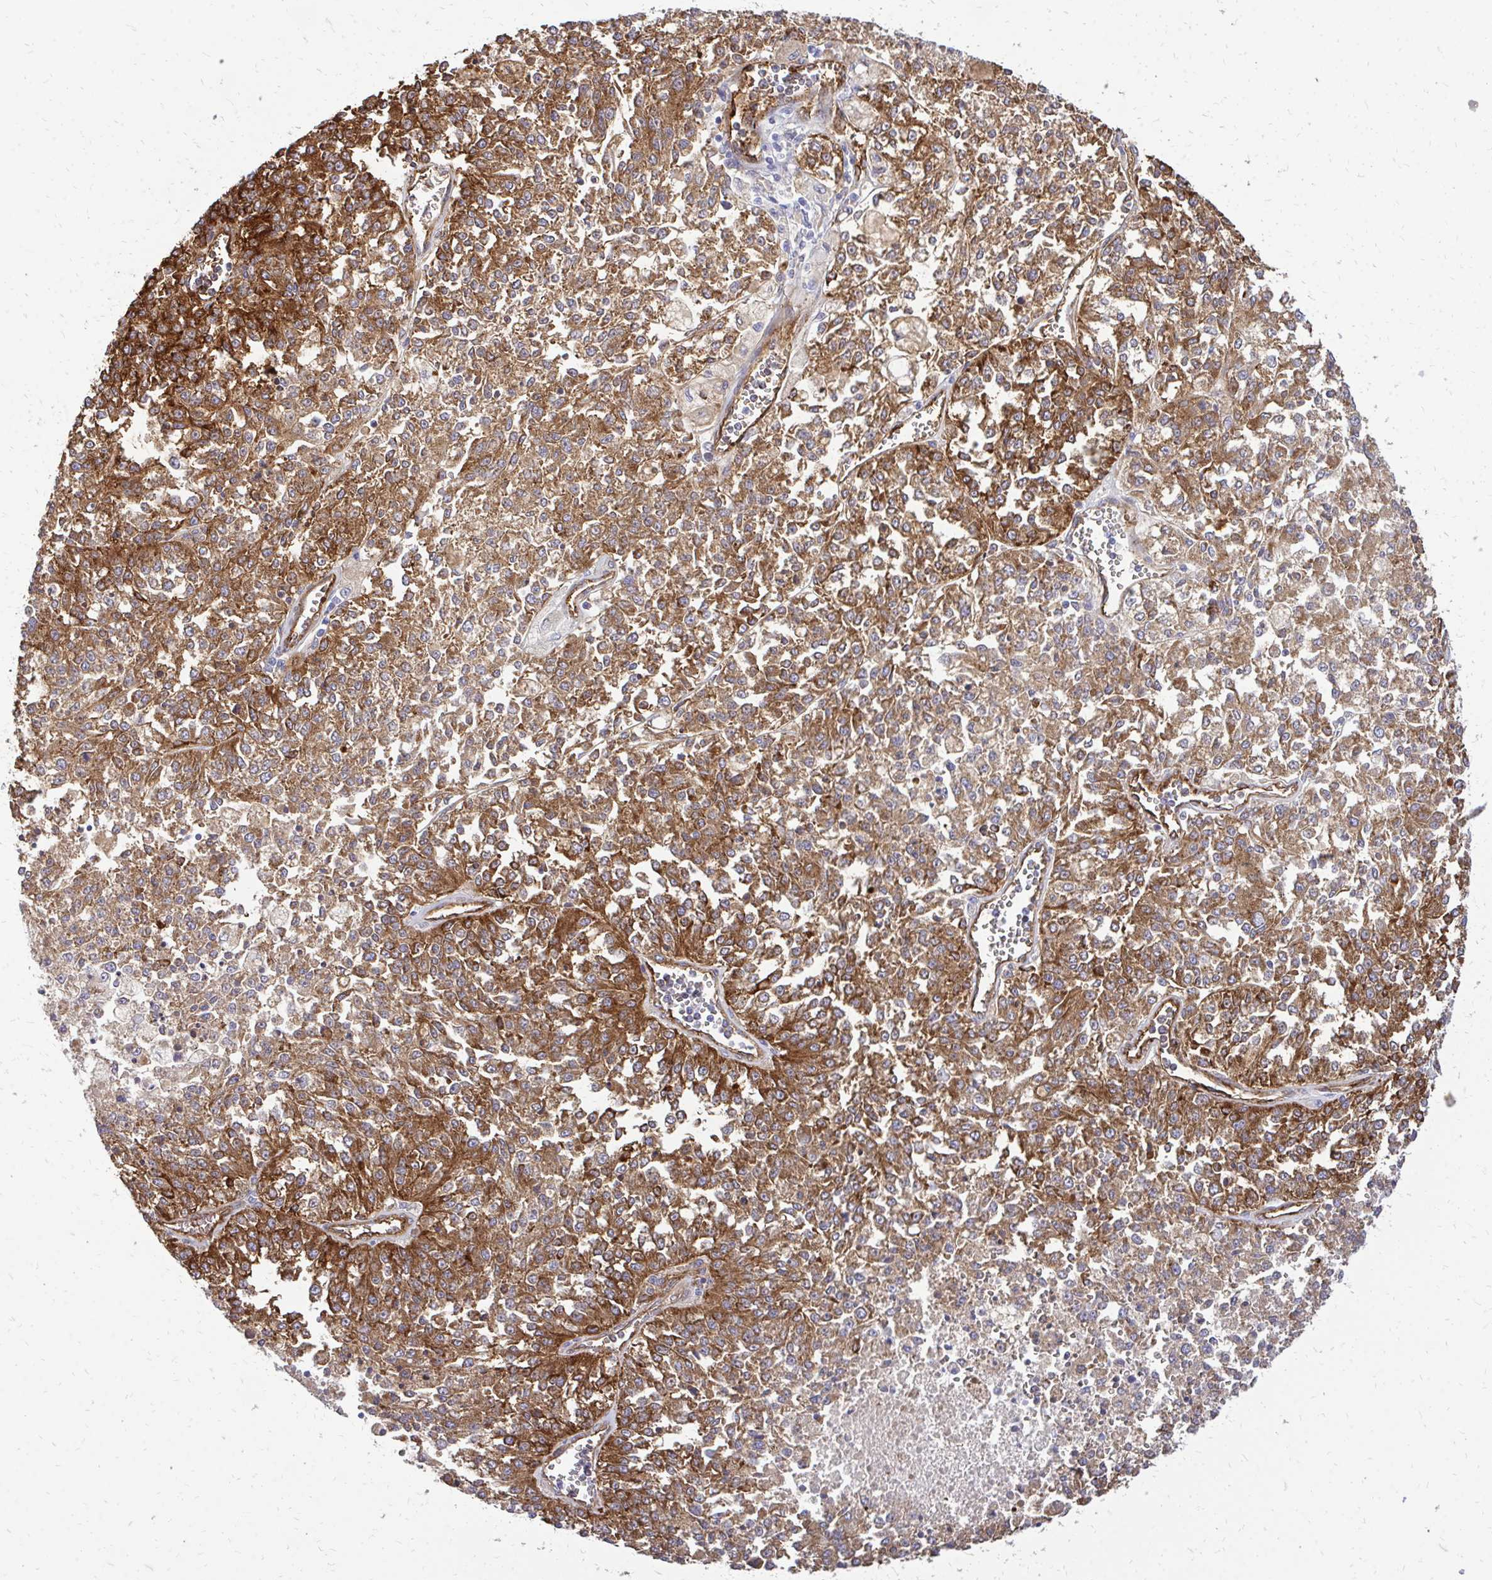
{"staining": {"intensity": "moderate", "quantity": ">75%", "location": "cytoplasmic/membranous"}, "tissue": "melanoma", "cell_type": "Tumor cells", "image_type": "cancer", "snomed": [{"axis": "morphology", "description": "Malignant melanoma, NOS"}, {"axis": "topography", "description": "Skin"}], "caption": "A micrograph of melanoma stained for a protein demonstrates moderate cytoplasmic/membranous brown staining in tumor cells. (Brightfield microscopy of DAB IHC at high magnification).", "gene": "MARCKSL1", "patient": {"sex": "female", "age": 64}}